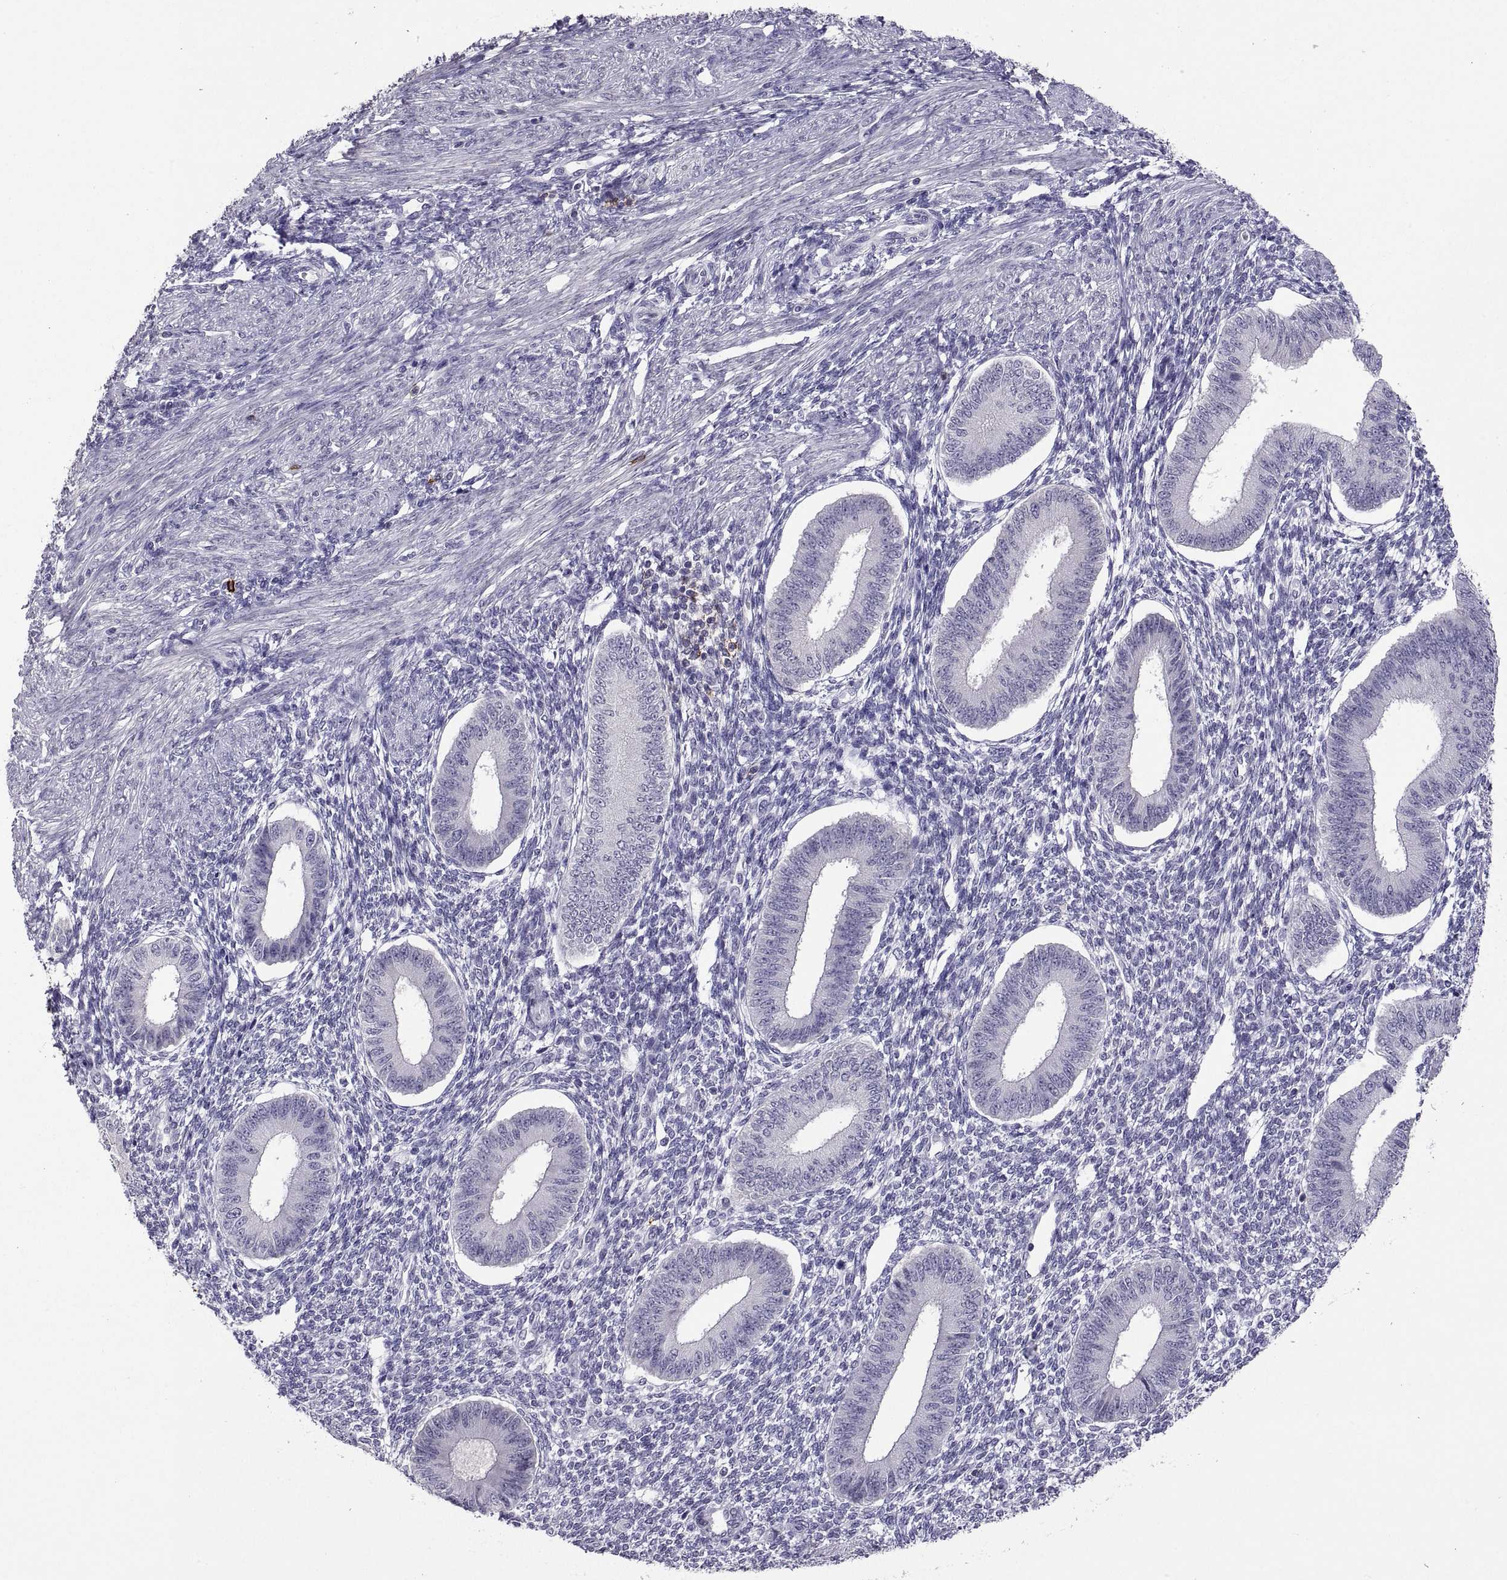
{"staining": {"intensity": "negative", "quantity": "none", "location": "none"}, "tissue": "endometrium", "cell_type": "Cells in endometrial stroma", "image_type": "normal", "snomed": [{"axis": "morphology", "description": "Normal tissue, NOS"}, {"axis": "topography", "description": "Endometrium"}], "caption": "This is an immunohistochemistry micrograph of unremarkable endometrium. There is no expression in cells in endometrial stroma.", "gene": "MS4A1", "patient": {"sex": "female", "age": 39}}